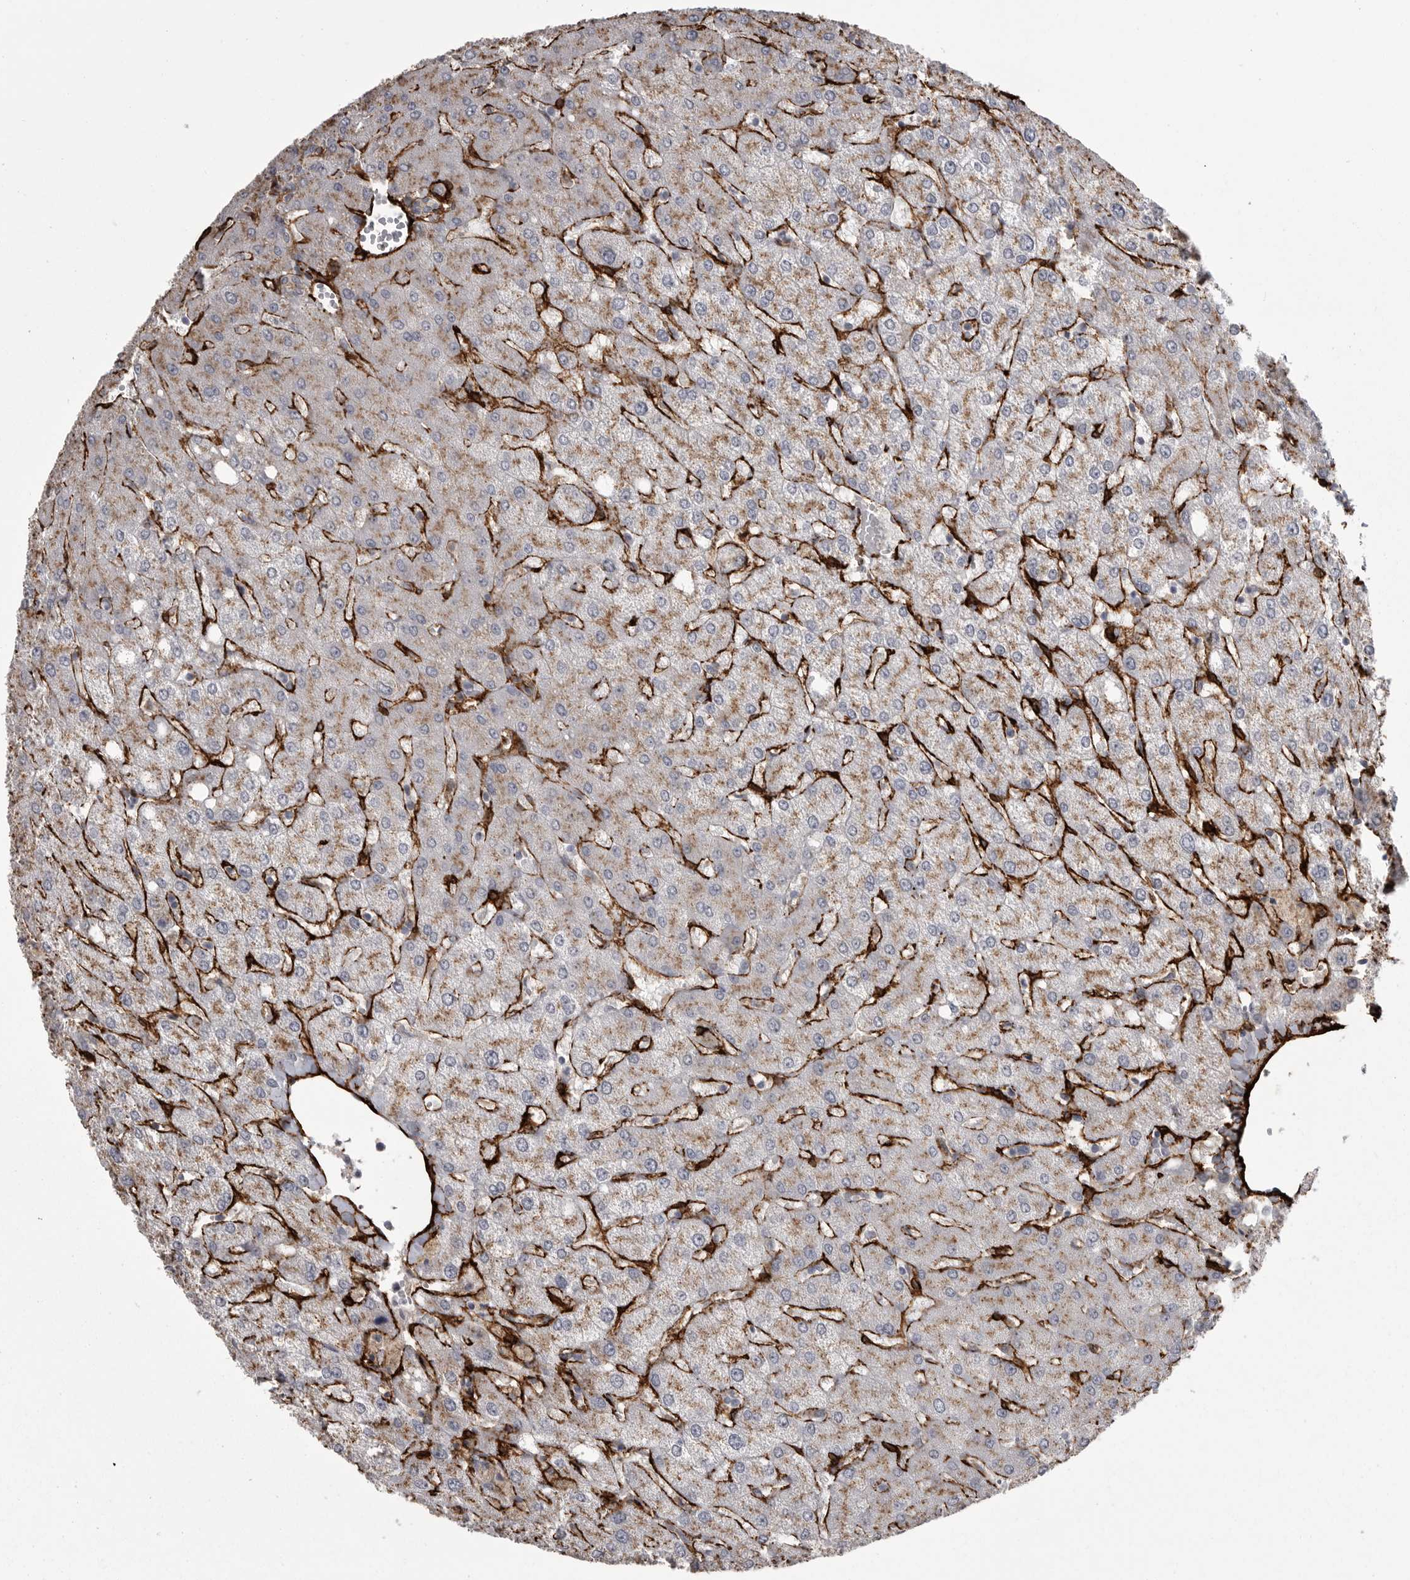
{"staining": {"intensity": "negative", "quantity": "none", "location": "none"}, "tissue": "liver", "cell_type": "Cholangiocytes", "image_type": "normal", "snomed": [{"axis": "morphology", "description": "Normal tissue, NOS"}, {"axis": "topography", "description": "Liver"}], "caption": "Human liver stained for a protein using immunohistochemistry (IHC) displays no staining in cholangiocytes.", "gene": "AOC3", "patient": {"sex": "female", "age": 54}}